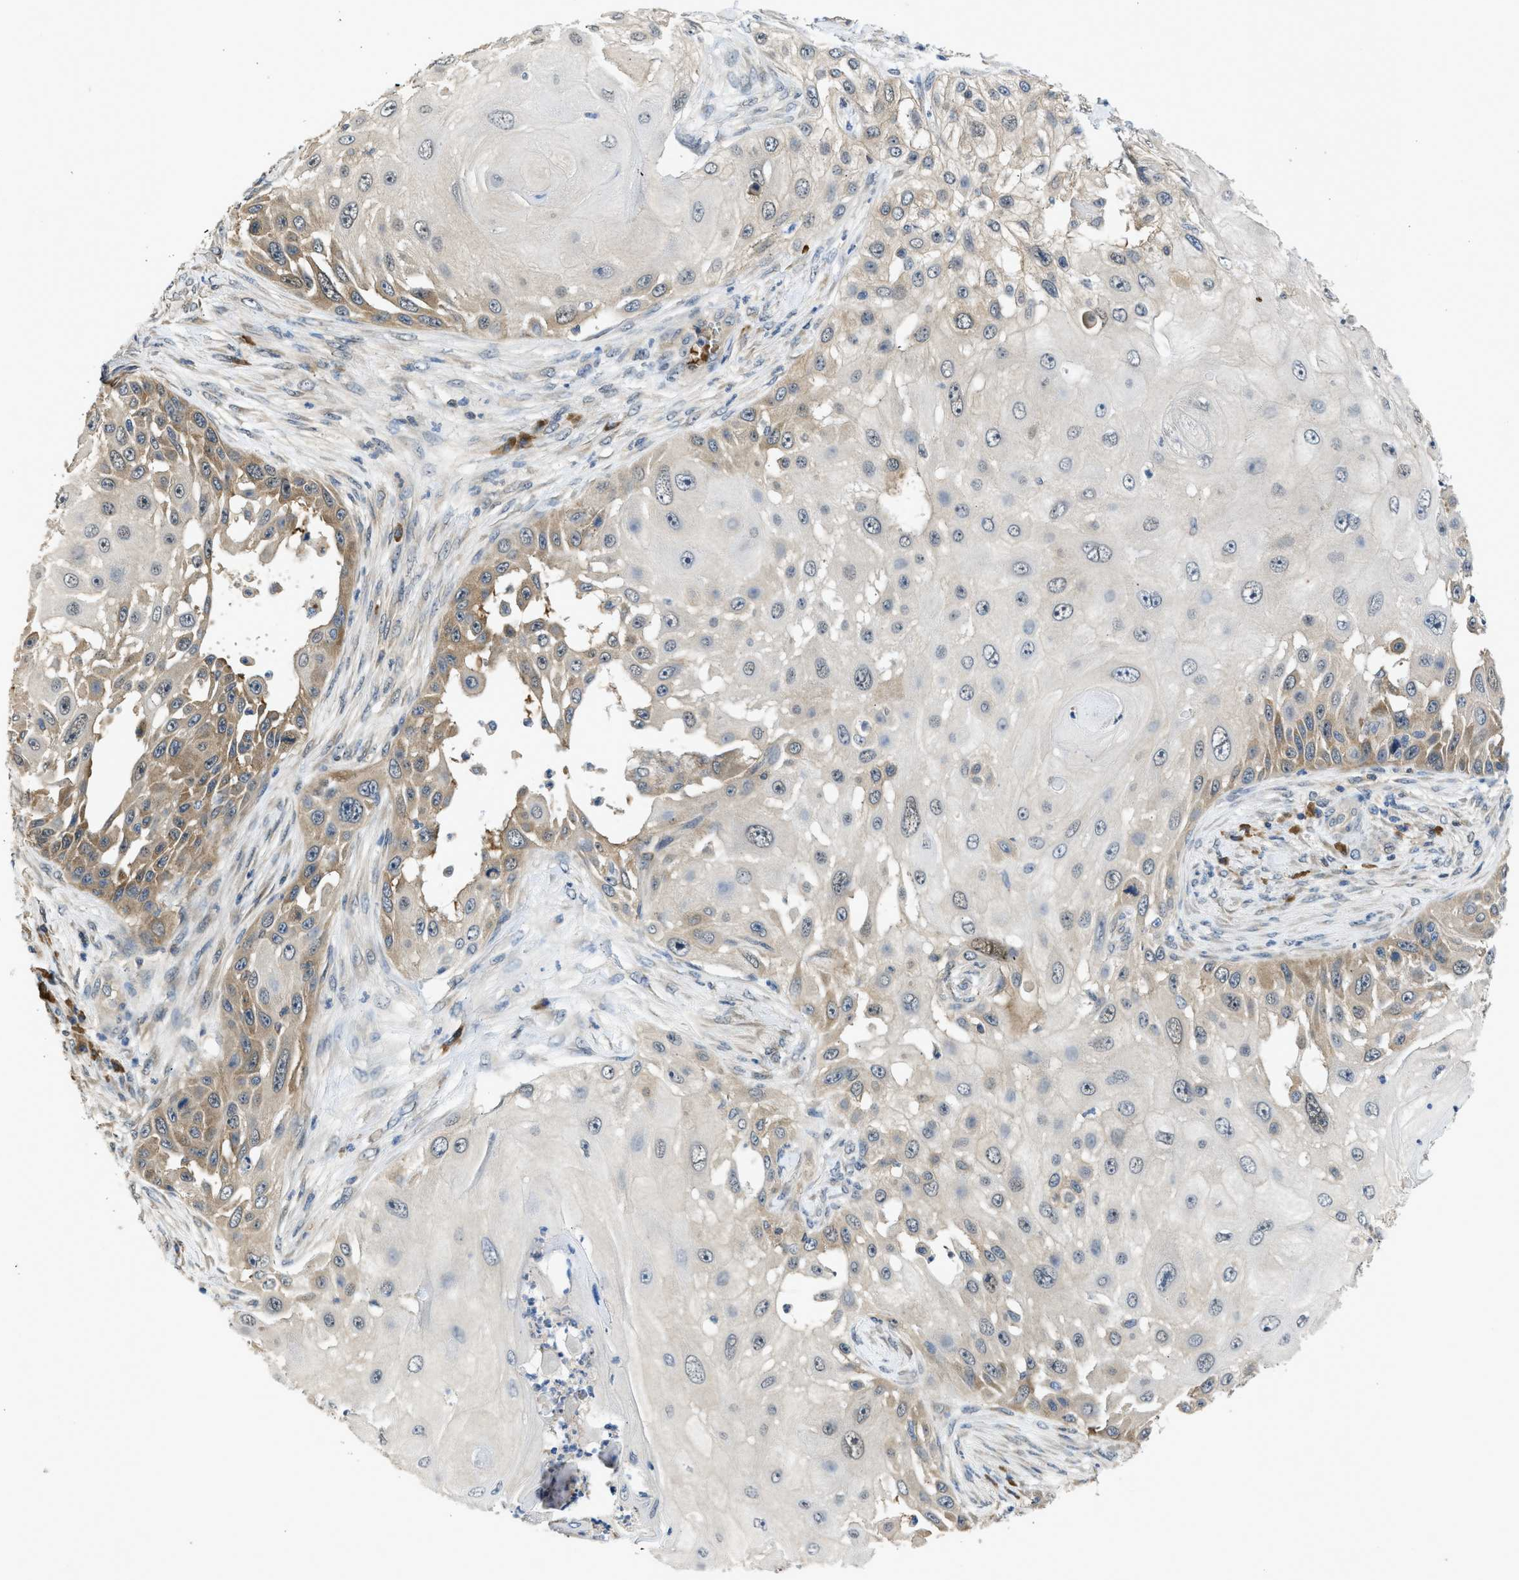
{"staining": {"intensity": "moderate", "quantity": "<25%", "location": "cytoplasmic/membranous"}, "tissue": "skin cancer", "cell_type": "Tumor cells", "image_type": "cancer", "snomed": [{"axis": "morphology", "description": "Squamous cell carcinoma, NOS"}, {"axis": "topography", "description": "Skin"}], "caption": "DAB (3,3'-diaminobenzidine) immunohistochemical staining of skin squamous cell carcinoma exhibits moderate cytoplasmic/membranous protein positivity in approximately <25% of tumor cells.", "gene": "MAPK7", "patient": {"sex": "female", "age": 44}}